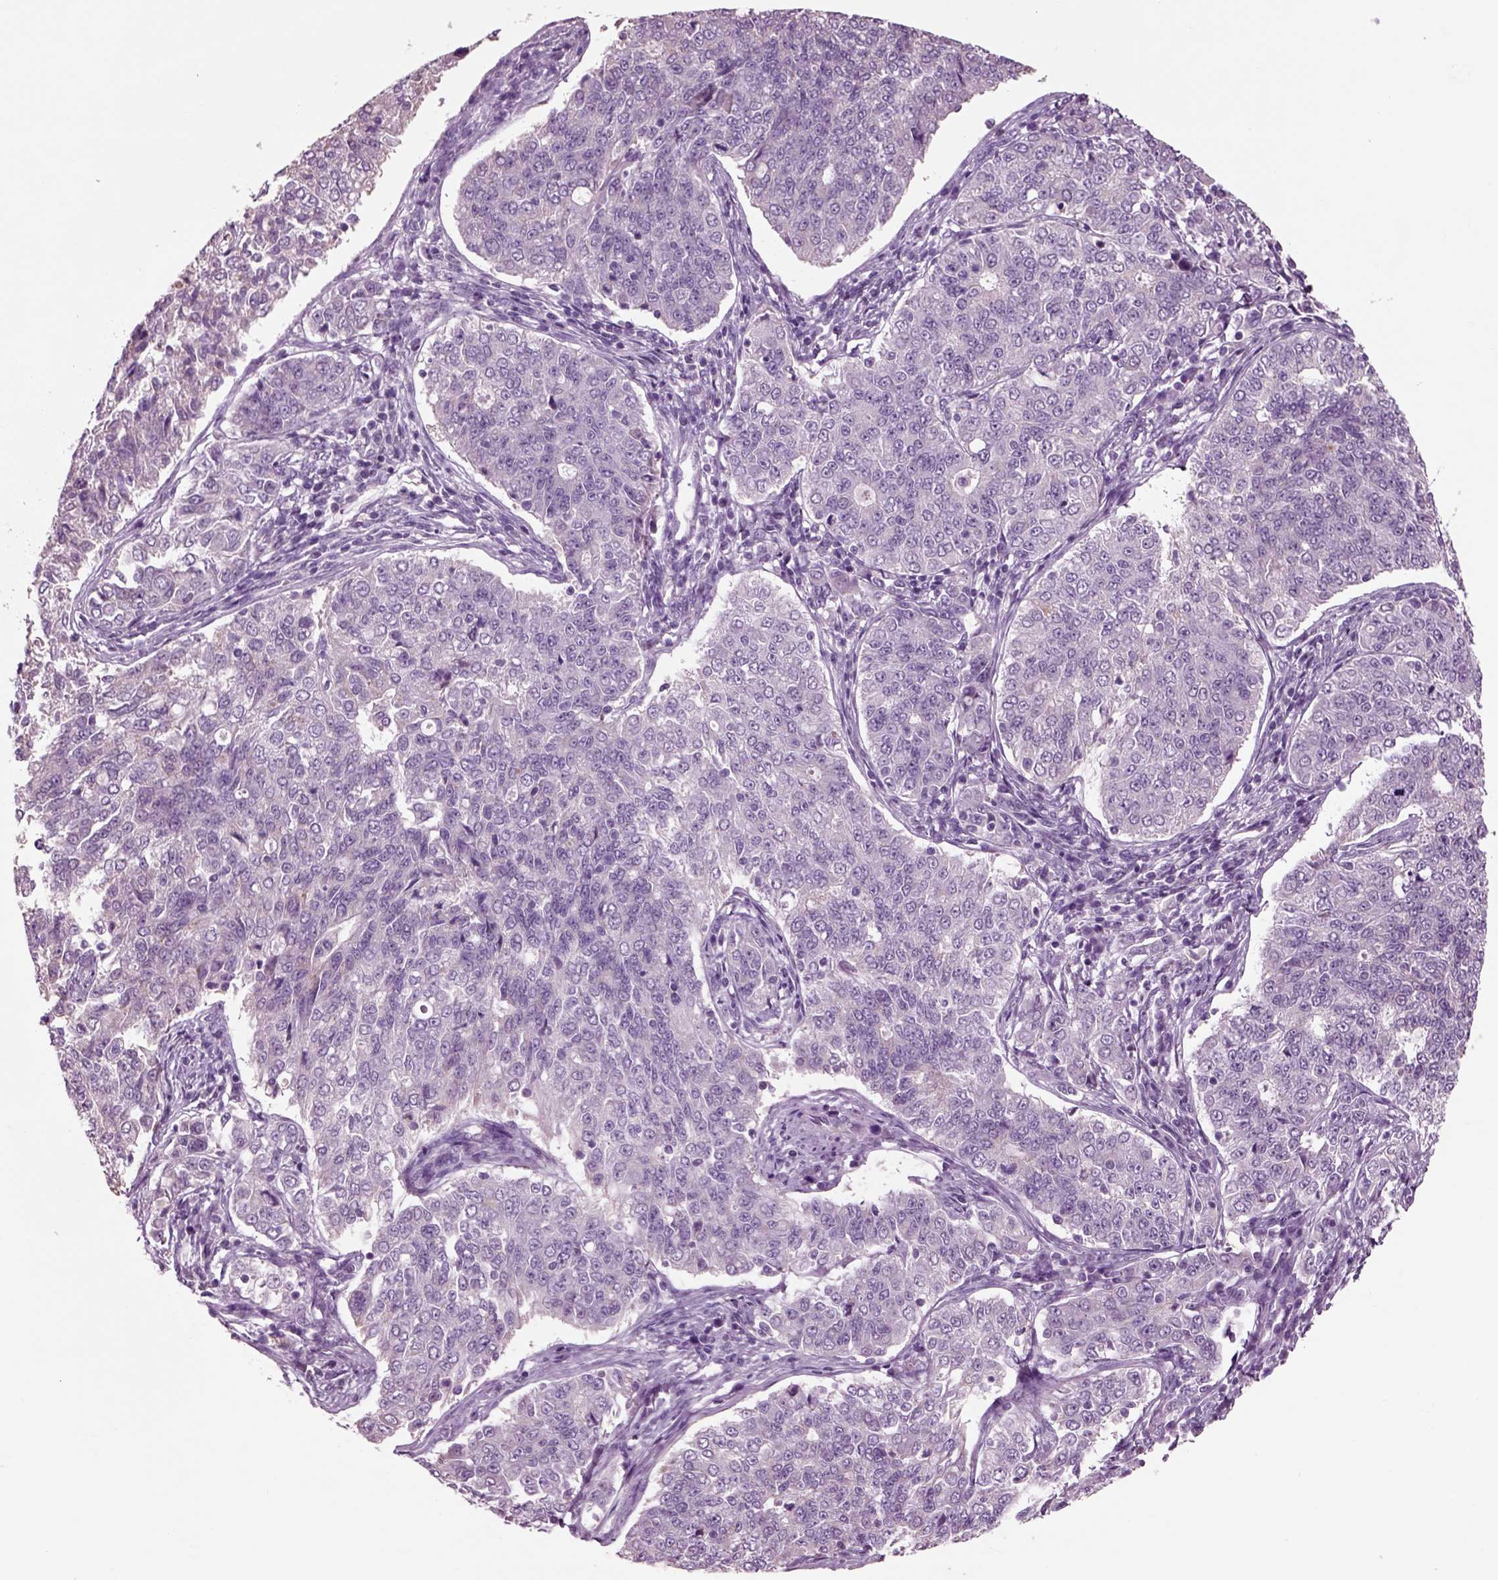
{"staining": {"intensity": "negative", "quantity": "none", "location": "none"}, "tissue": "endometrial cancer", "cell_type": "Tumor cells", "image_type": "cancer", "snomed": [{"axis": "morphology", "description": "Adenocarcinoma, NOS"}, {"axis": "topography", "description": "Endometrium"}], "caption": "An image of endometrial cancer stained for a protein demonstrates no brown staining in tumor cells.", "gene": "CHGB", "patient": {"sex": "female", "age": 43}}